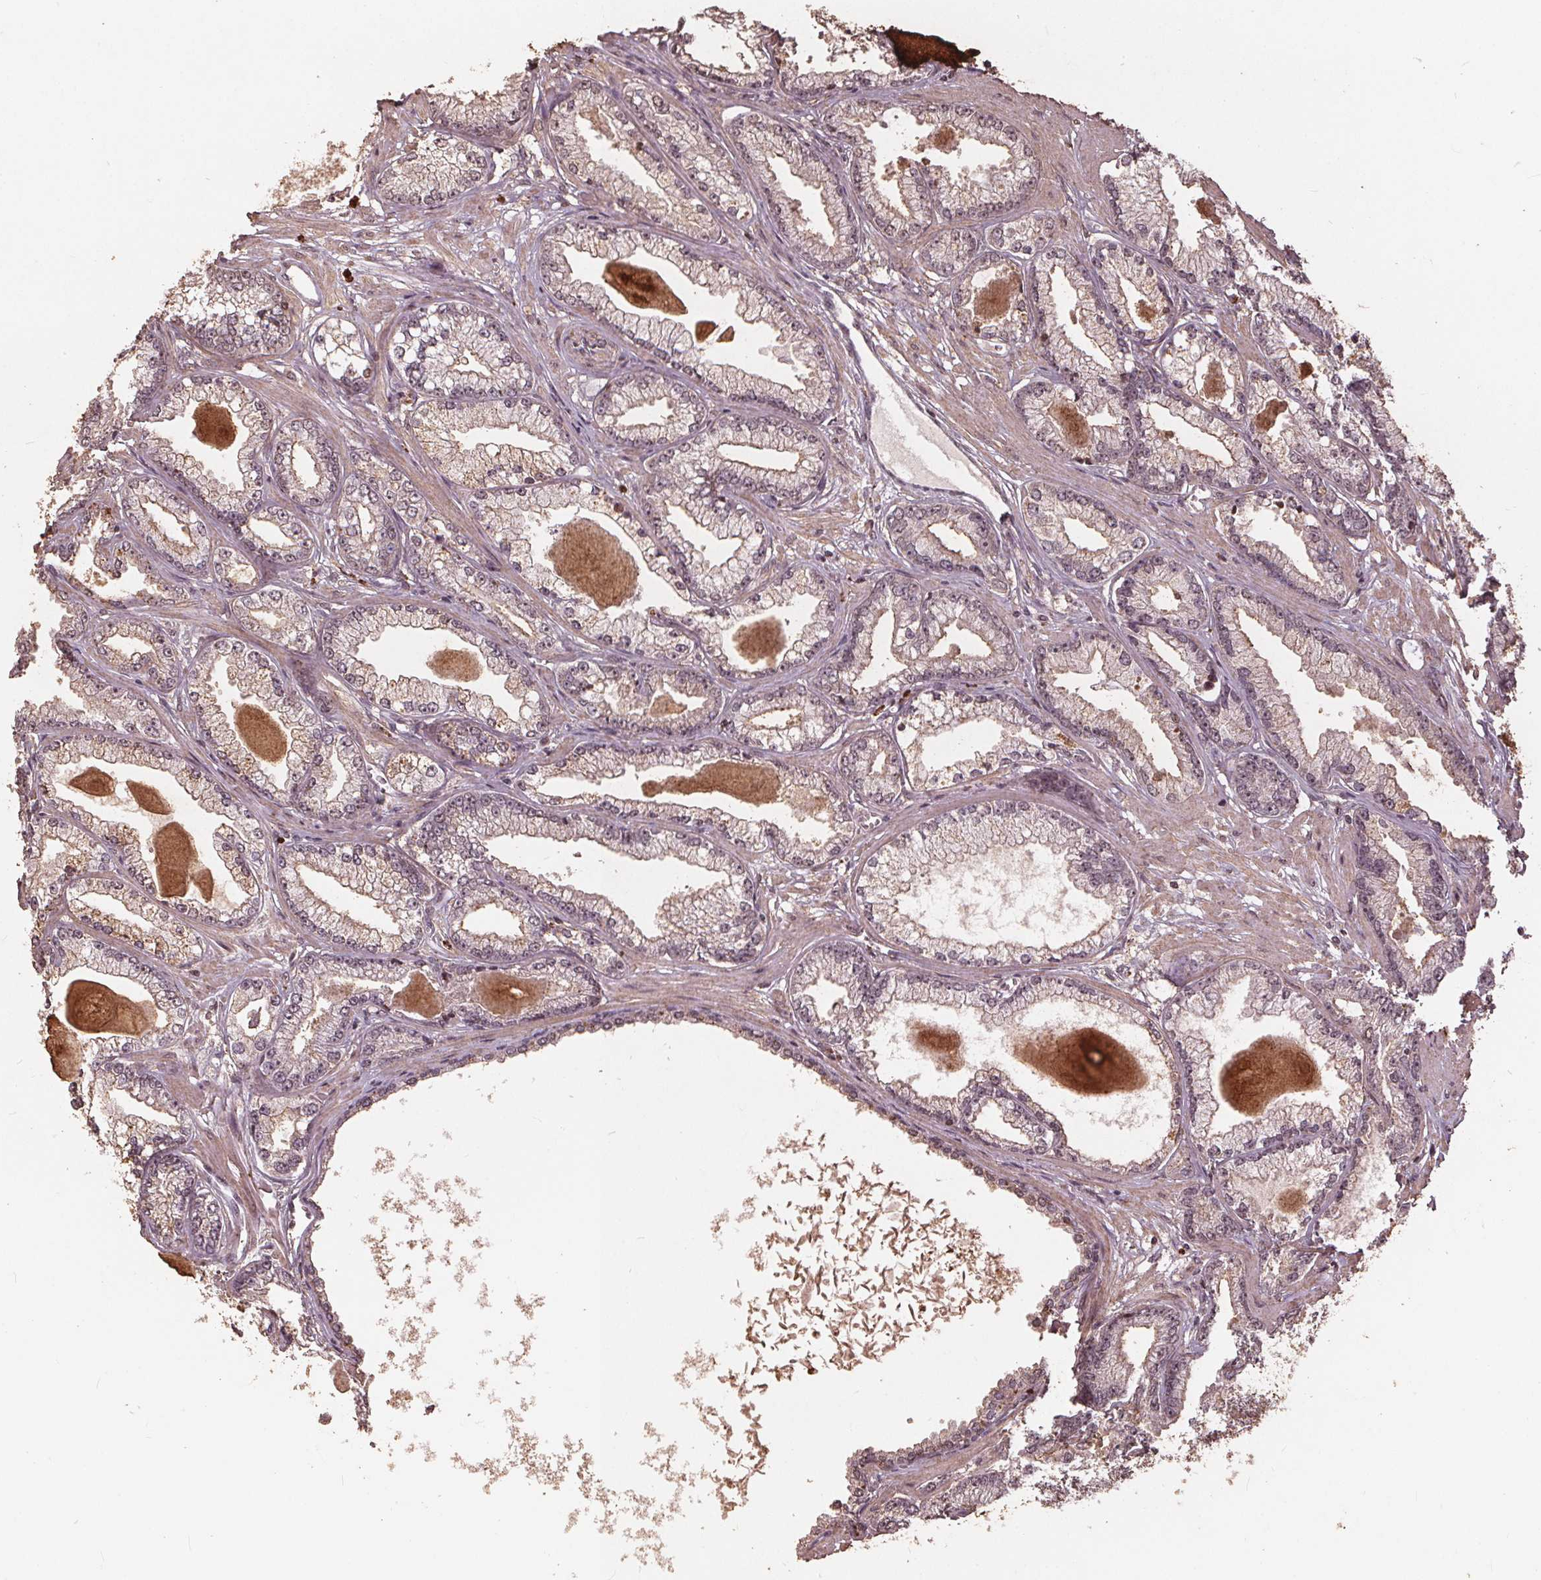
{"staining": {"intensity": "weak", "quantity": "<25%", "location": "nuclear"}, "tissue": "prostate cancer", "cell_type": "Tumor cells", "image_type": "cancer", "snomed": [{"axis": "morphology", "description": "Adenocarcinoma, Low grade"}, {"axis": "topography", "description": "Prostate"}], "caption": "IHC of human prostate cancer demonstrates no staining in tumor cells.", "gene": "DSG3", "patient": {"sex": "male", "age": 64}}